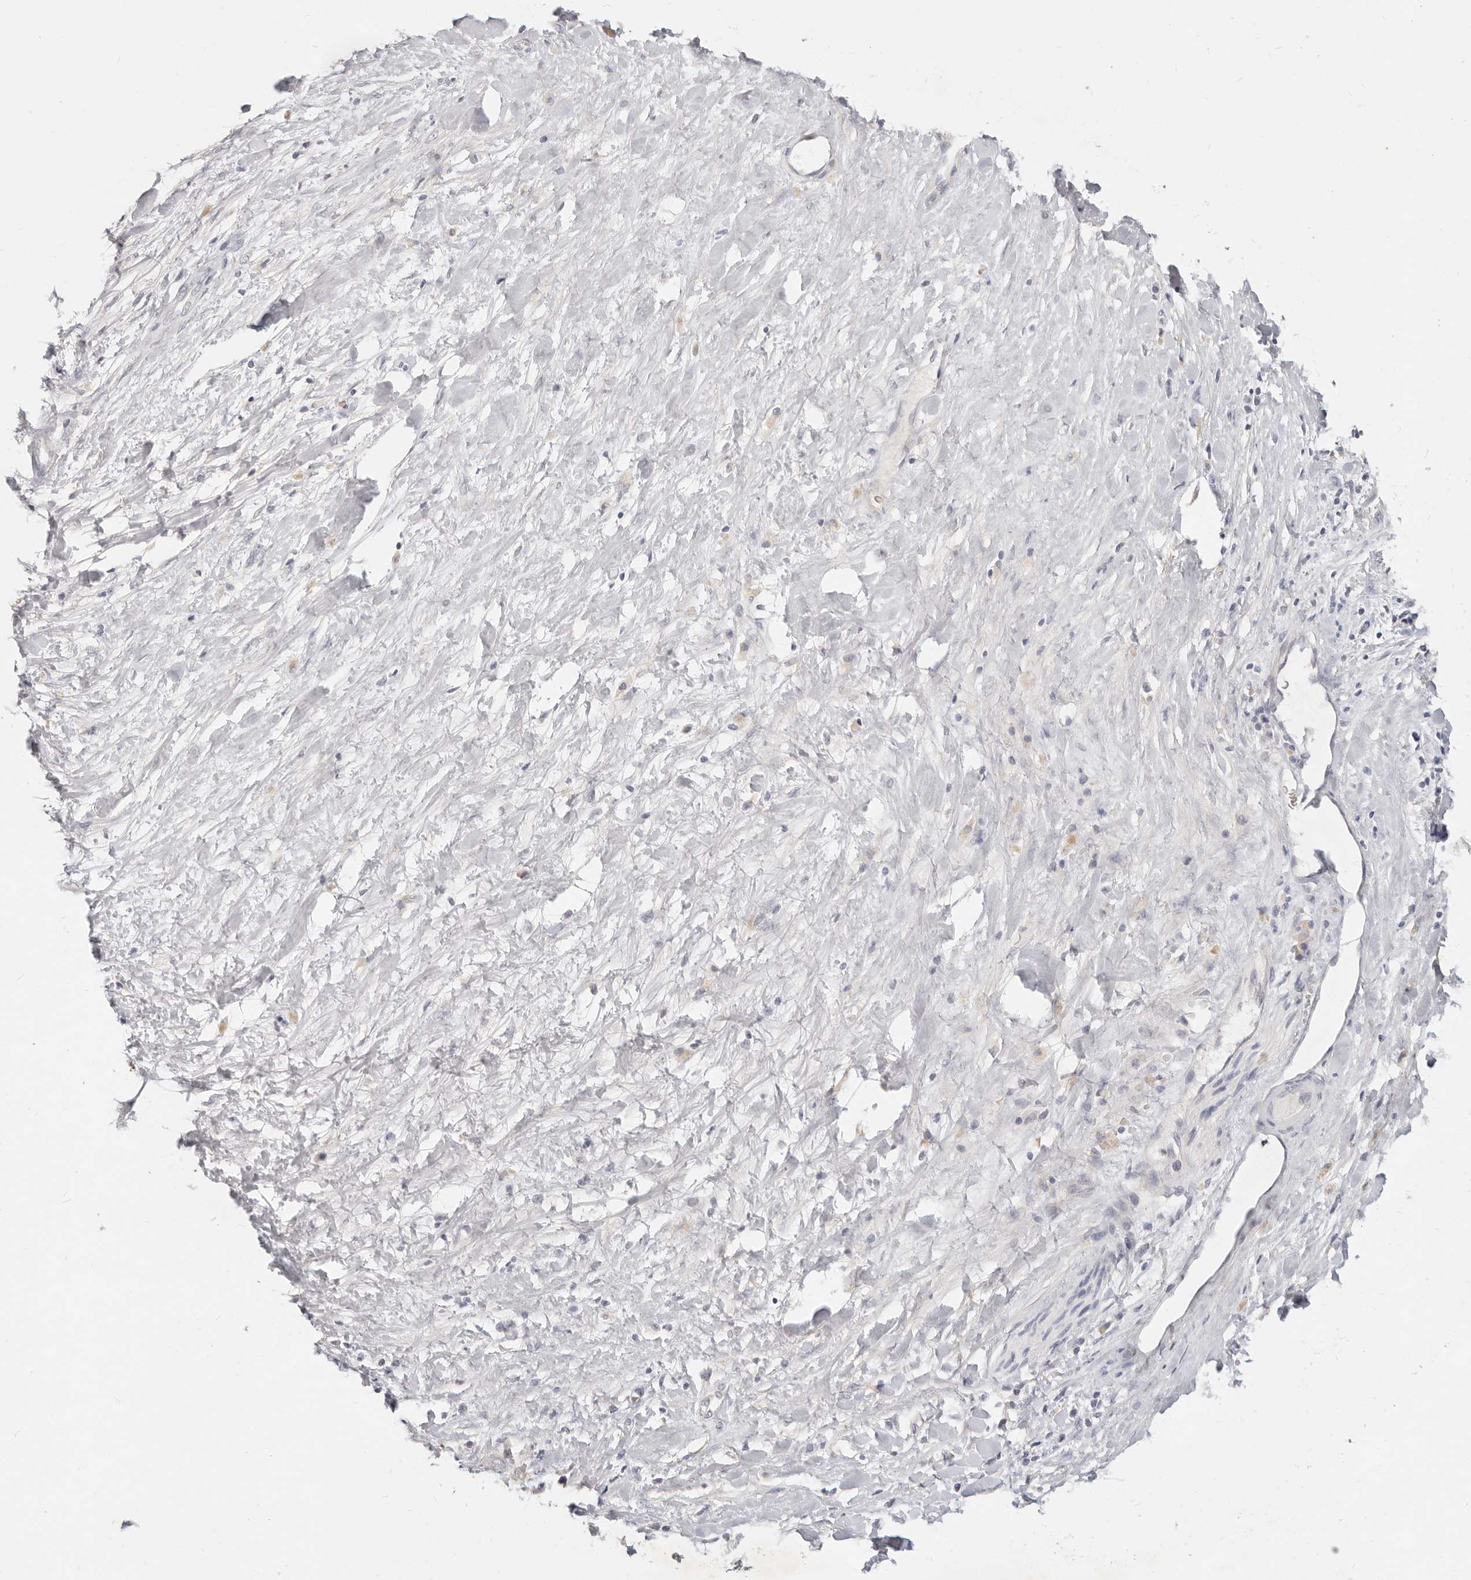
{"staining": {"intensity": "negative", "quantity": "none", "location": "none"}, "tissue": "liver cancer", "cell_type": "Tumor cells", "image_type": "cancer", "snomed": [{"axis": "morphology", "description": "Cholangiocarcinoma"}, {"axis": "topography", "description": "Liver"}], "caption": "Liver cancer (cholangiocarcinoma) stained for a protein using immunohistochemistry shows no staining tumor cells.", "gene": "TMEM63B", "patient": {"sex": "female", "age": 52}}